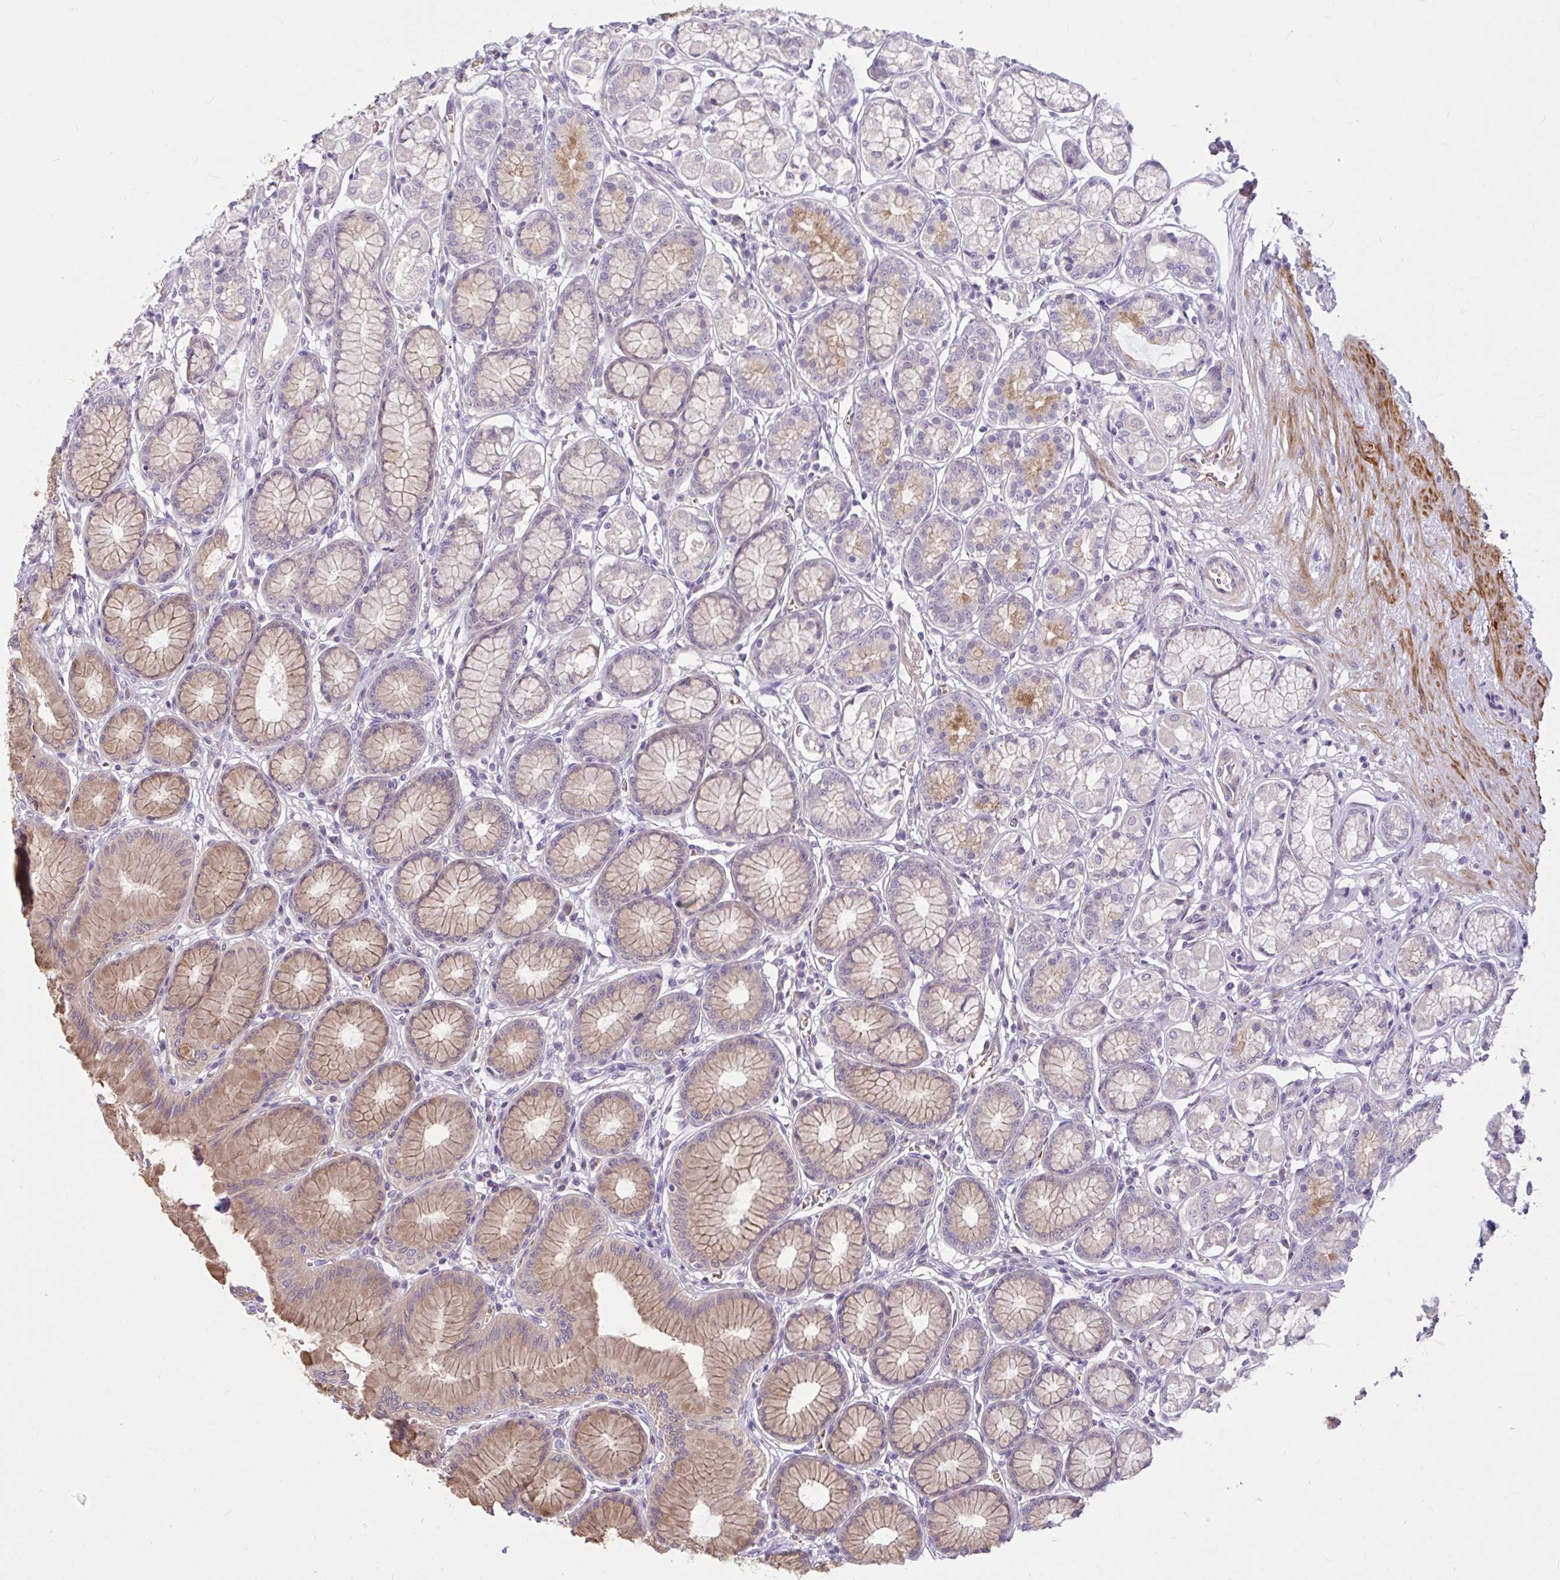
{"staining": {"intensity": "moderate", "quantity": "25%-75%", "location": "cytoplasmic/membranous"}, "tissue": "stomach", "cell_type": "Glandular cells", "image_type": "normal", "snomed": [{"axis": "morphology", "description": "Normal tissue, NOS"}, {"axis": "topography", "description": "Stomach"}, {"axis": "topography", "description": "Stomach, lower"}], "caption": "Immunohistochemistry (IHC) of unremarkable stomach shows medium levels of moderate cytoplasmic/membranous positivity in approximately 25%-75% of glandular cells.", "gene": "MOCS1", "patient": {"sex": "male", "age": 76}}